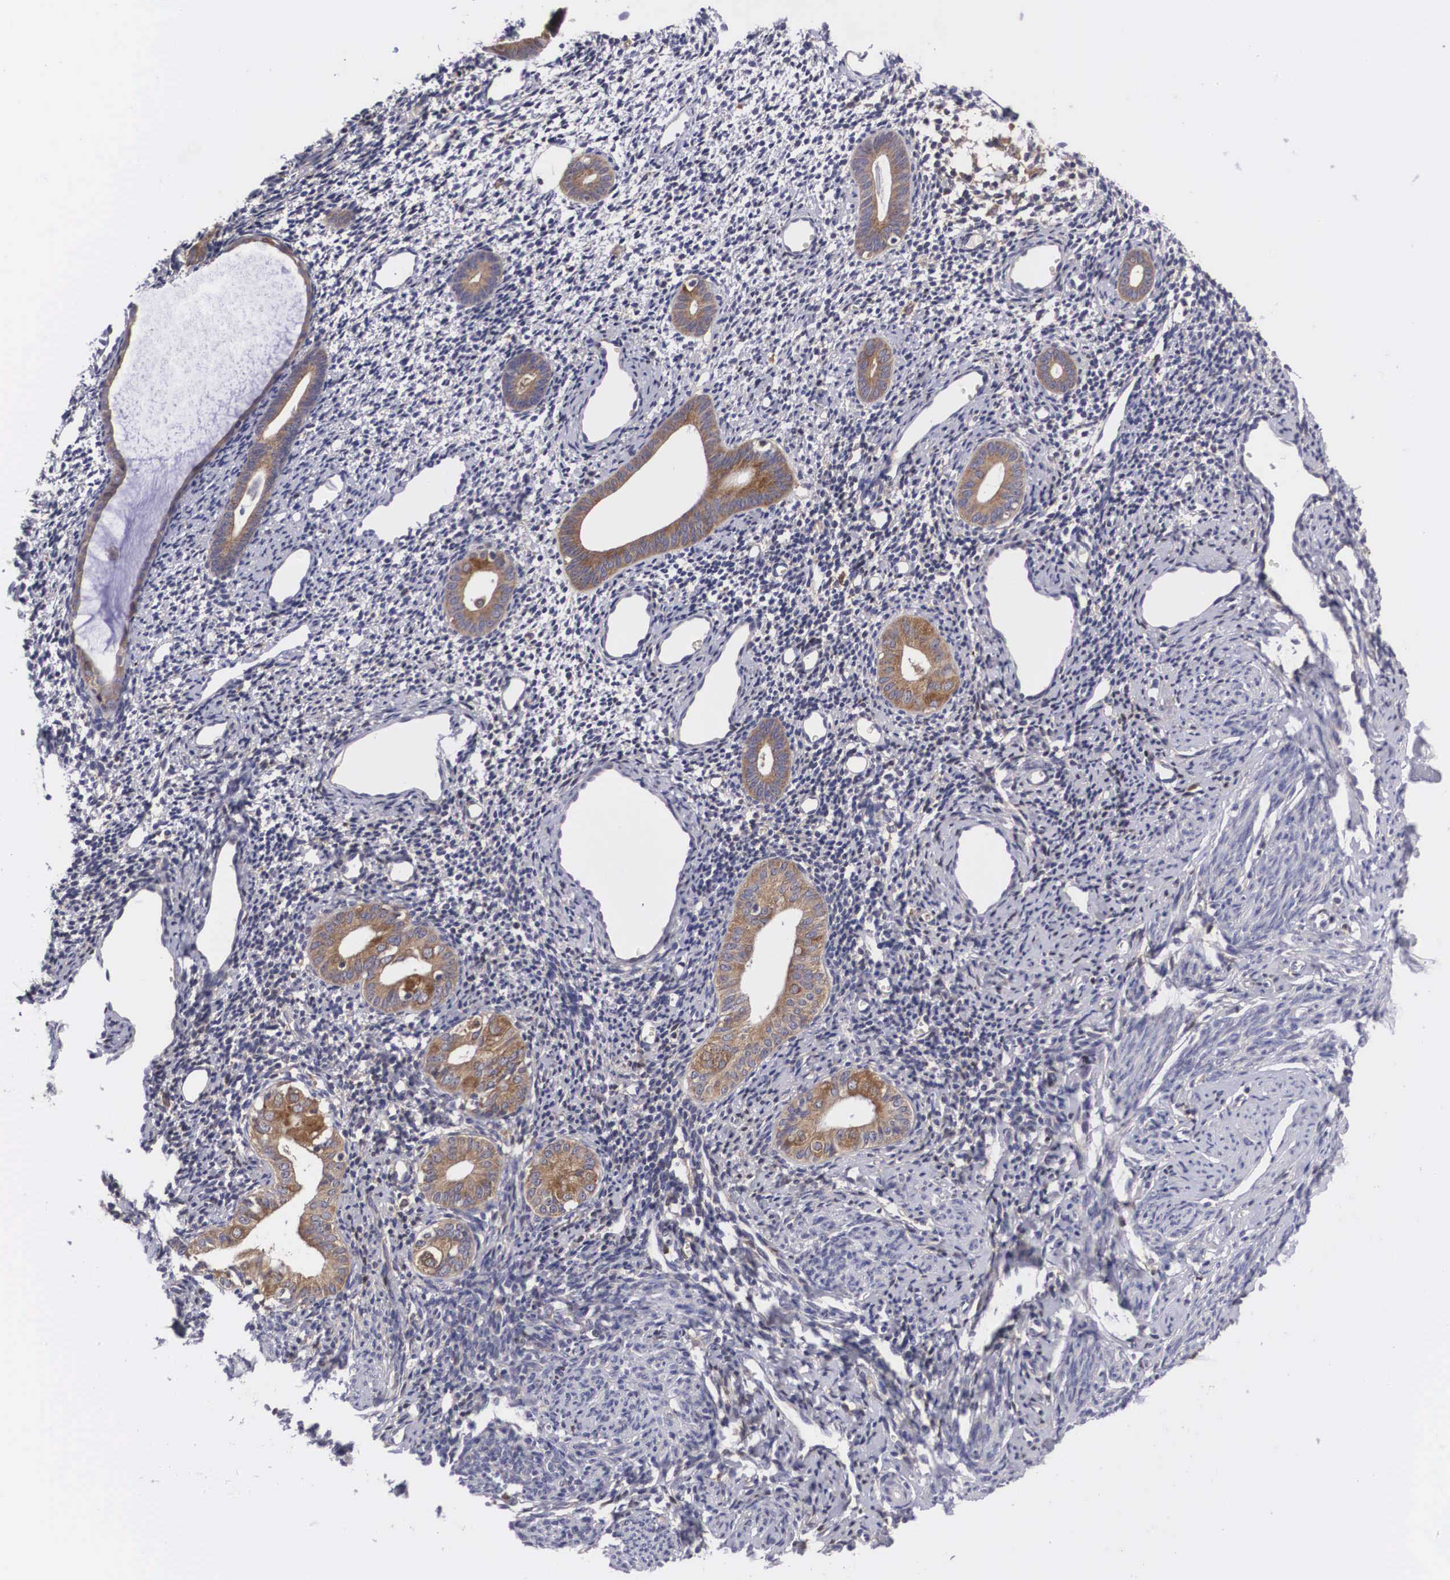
{"staining": {"intensity": "negative", "quantity": "none", "location": "none"}, "tissue": "endometrium", "cell_type": "Cells in endometrial stroma", "image_type": "normal", "snomed": [{"axis": "morphology", "description": "Normal tissue, NOS"}, {"axis": "morphology", "description": "Neoplasm, benign, NOS"}, {"axis": "topography", "description": "Uterus"}], "caption": "The histopathology image exhibits no staining of cells in endometrial stroma in normal endometrium. (Brightfield microscopy of DAB (3,3'-diaminobenzidine) immunohistochemistry at high magnification).", "gene": "GRIPAP1", "patient": {"sex": "female", "age": 55}}